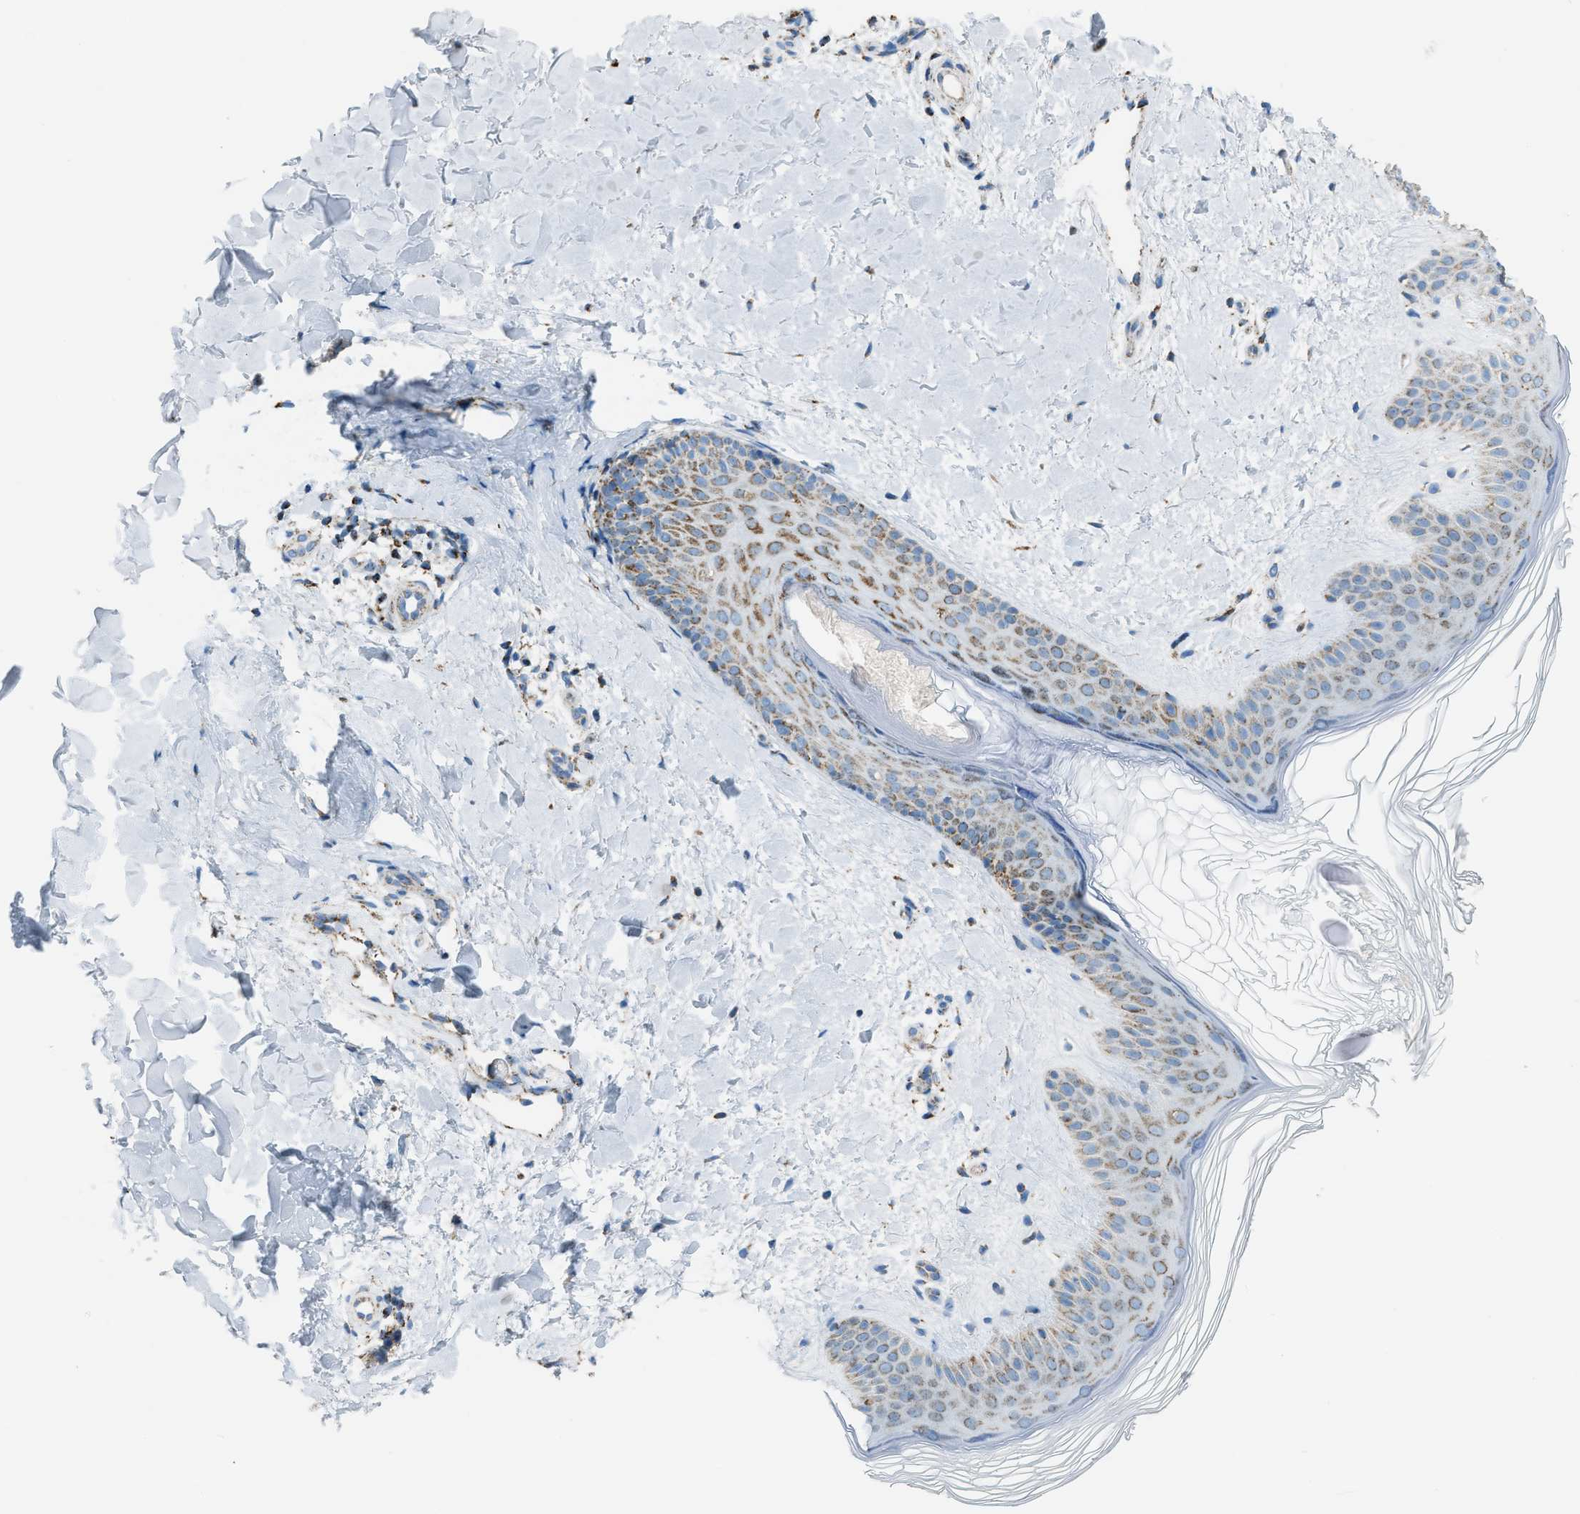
{"staining": {"intensity": "weak", "quantity": ">75%", "location": "cytoplasmic/membranous"}, "tissue": "skin", "cell_type": "Fibroblasts", "image_type": "normal", "snomed": [{"axis": "morphology", "description": "Normal tissue, NOS"}, {"axis": "morphology", "description": "Malignant melanoma, Metastatic site"}, {"axis": "topography", "description": "Skin"}], "caption": "Fibroblasts exhibit low levels of weak cytoplasmic/membranous staining in approximately >75% of cells in benign skin. (DAB IHC, brown staining for protein, blue staining for nuclei).", "gene": "MDH2", "patient": {"sex": "male", "age": 41}}